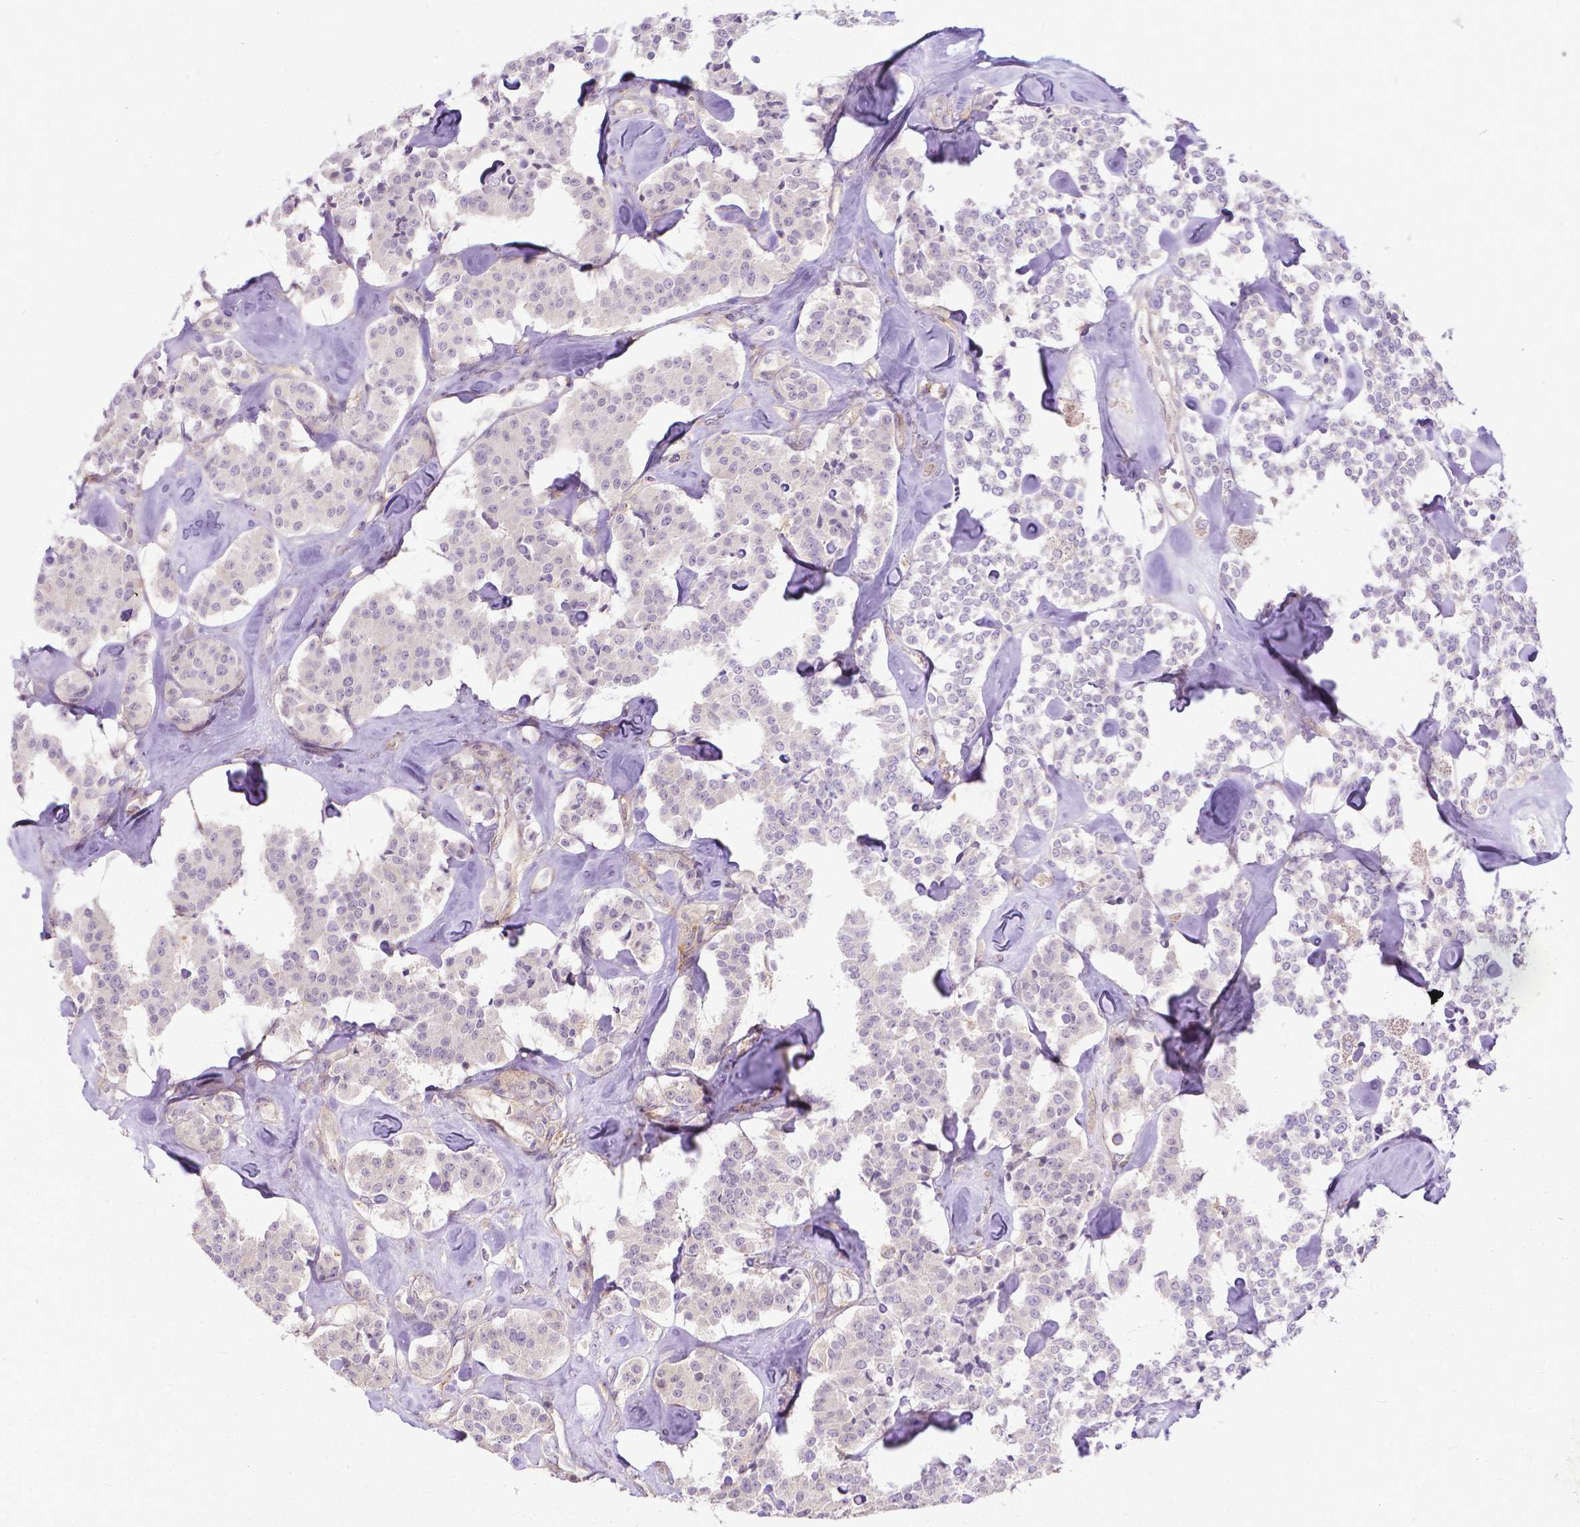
{"staining": {"intensity": "negative", "quantity": "none", "location": "none"}, "tissue": "carcinoid", "cell_type": "Tumor cells", "image_type": "cancer", "snomed": [{"axis": "morphology", "description": "Carcinoid, malignant, NOS"}, {"axis": "topography", "description": "Pancreas"}], "caption": "Human carcinoid (malignant) stained for a protein using immunohistochemistry (IHC) reveals no staining in tumor cells.", "gene": "CFAP299", "patient": {"sex": "male", "age": 41}}